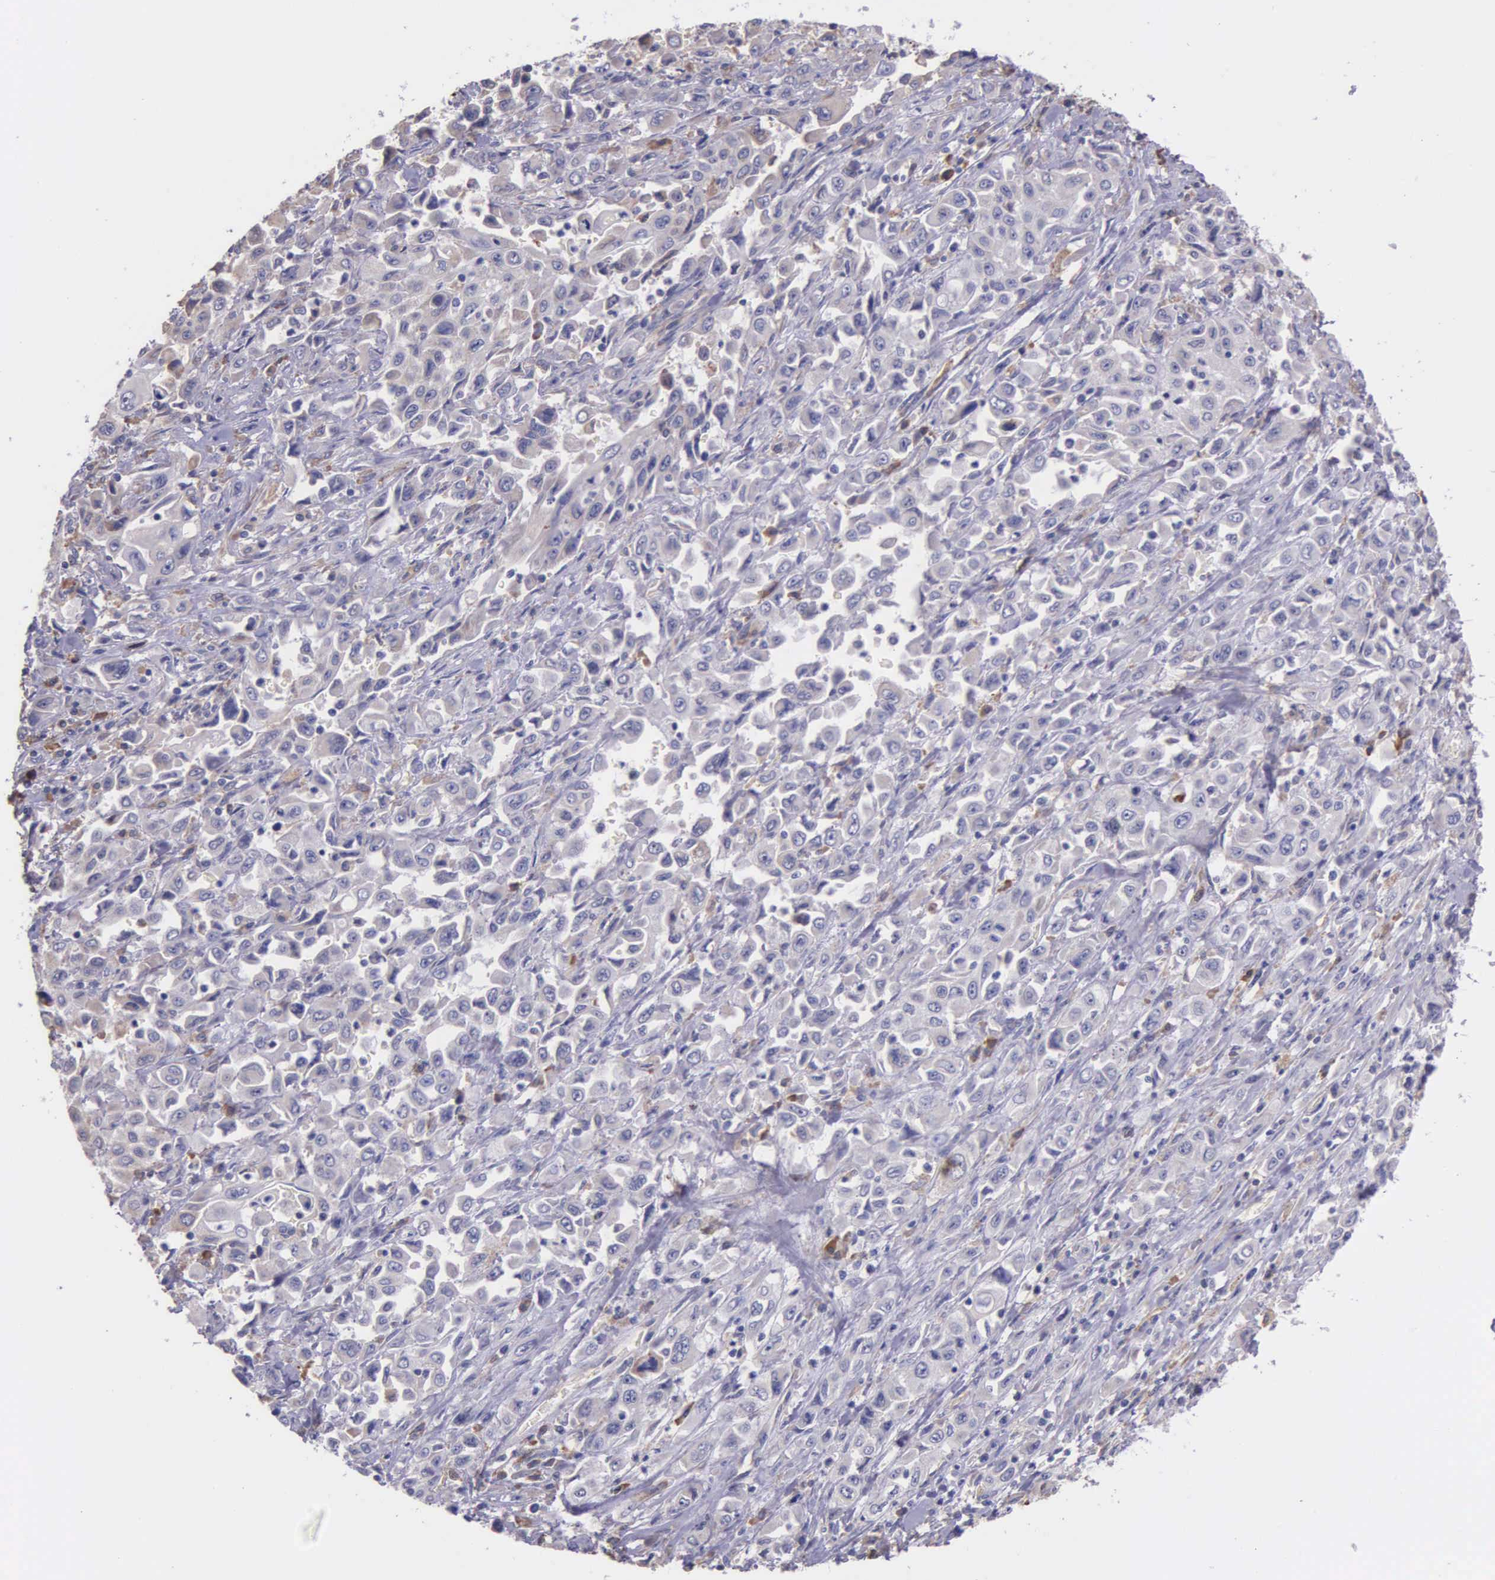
{"staining": {"intensity": "negative", "quantity": "none", "location": "none"}, "tissue": "pancreatic cancer", "cell_type": "Tumor cells", "image_type": "cancer", "snomed": [{"axis": "morphology", "description": "Adenocarcinoma, NOS"}, {"axis": "topography", "description": "Pancreas"}], "caption": "This is an immunohistochemistry (IHC) image of human adenocarcinoma (pancreatic). There is no expression in tumor cells.", "gene": "ZC3H12B", "patient": {"sex": "male", "age": 70}}